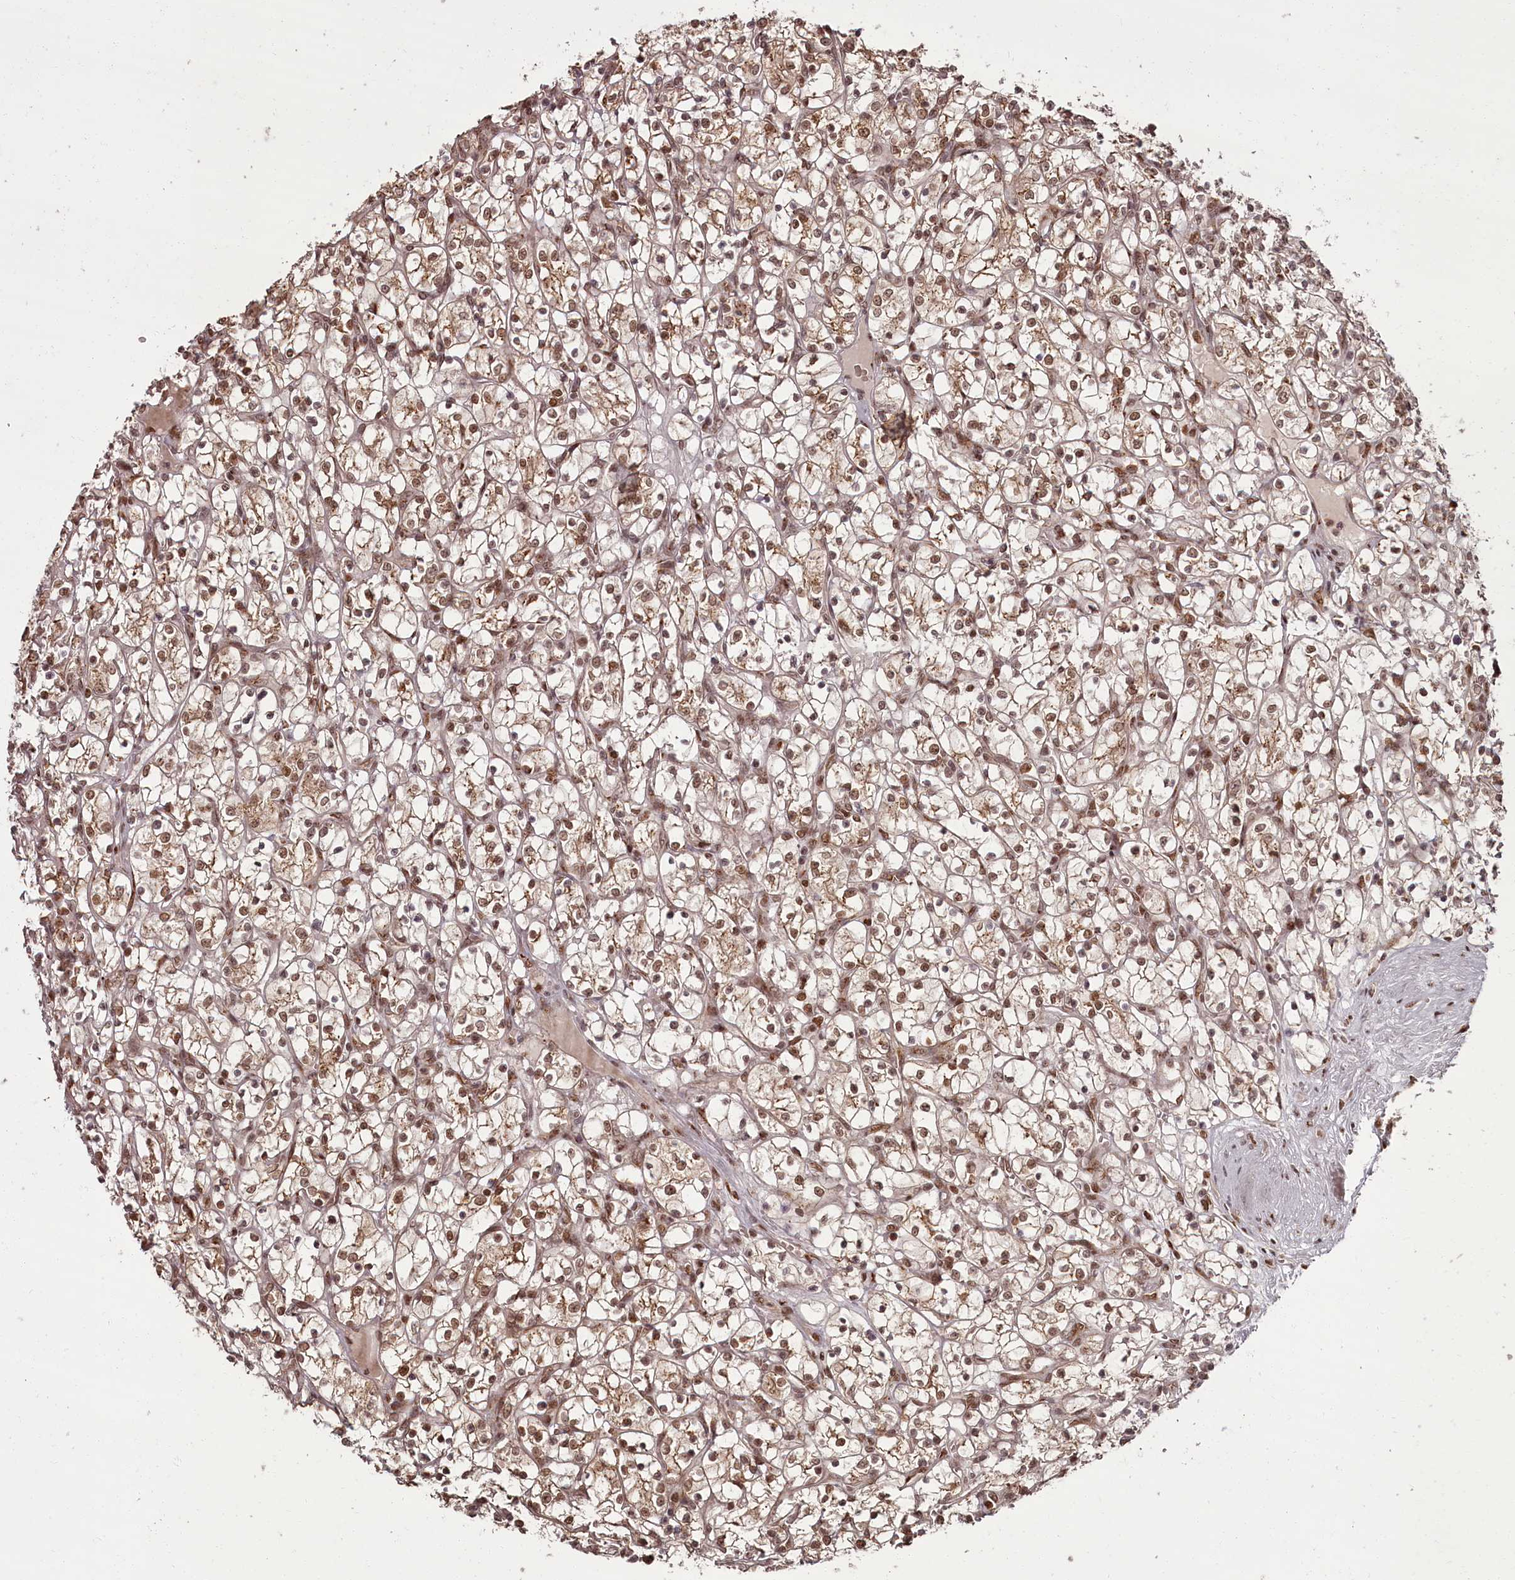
{"staining": {"intensity": "moderate", "quantity": ">75%", "location": "cytoplasmic/membranous,nuclear"}, "tissue": "renal cancer", "cell_type": "Tumor cells", "image_type": "cancer", "snomed": [{"axis": "morphology", "description": "Adenocarcinoma, NOS"}, {"axis": "topography", "description": "Kidney"}], "caption": "Renal cancer (adenocarcinoma) stained with DAB IHC demonstrates medium levels of moderate cytoplasmic/membranous and nuclear staining in approximately >75% of tumor cells.", "gene": "CEP83", "patient": {"sex": "female", "age": 69}}